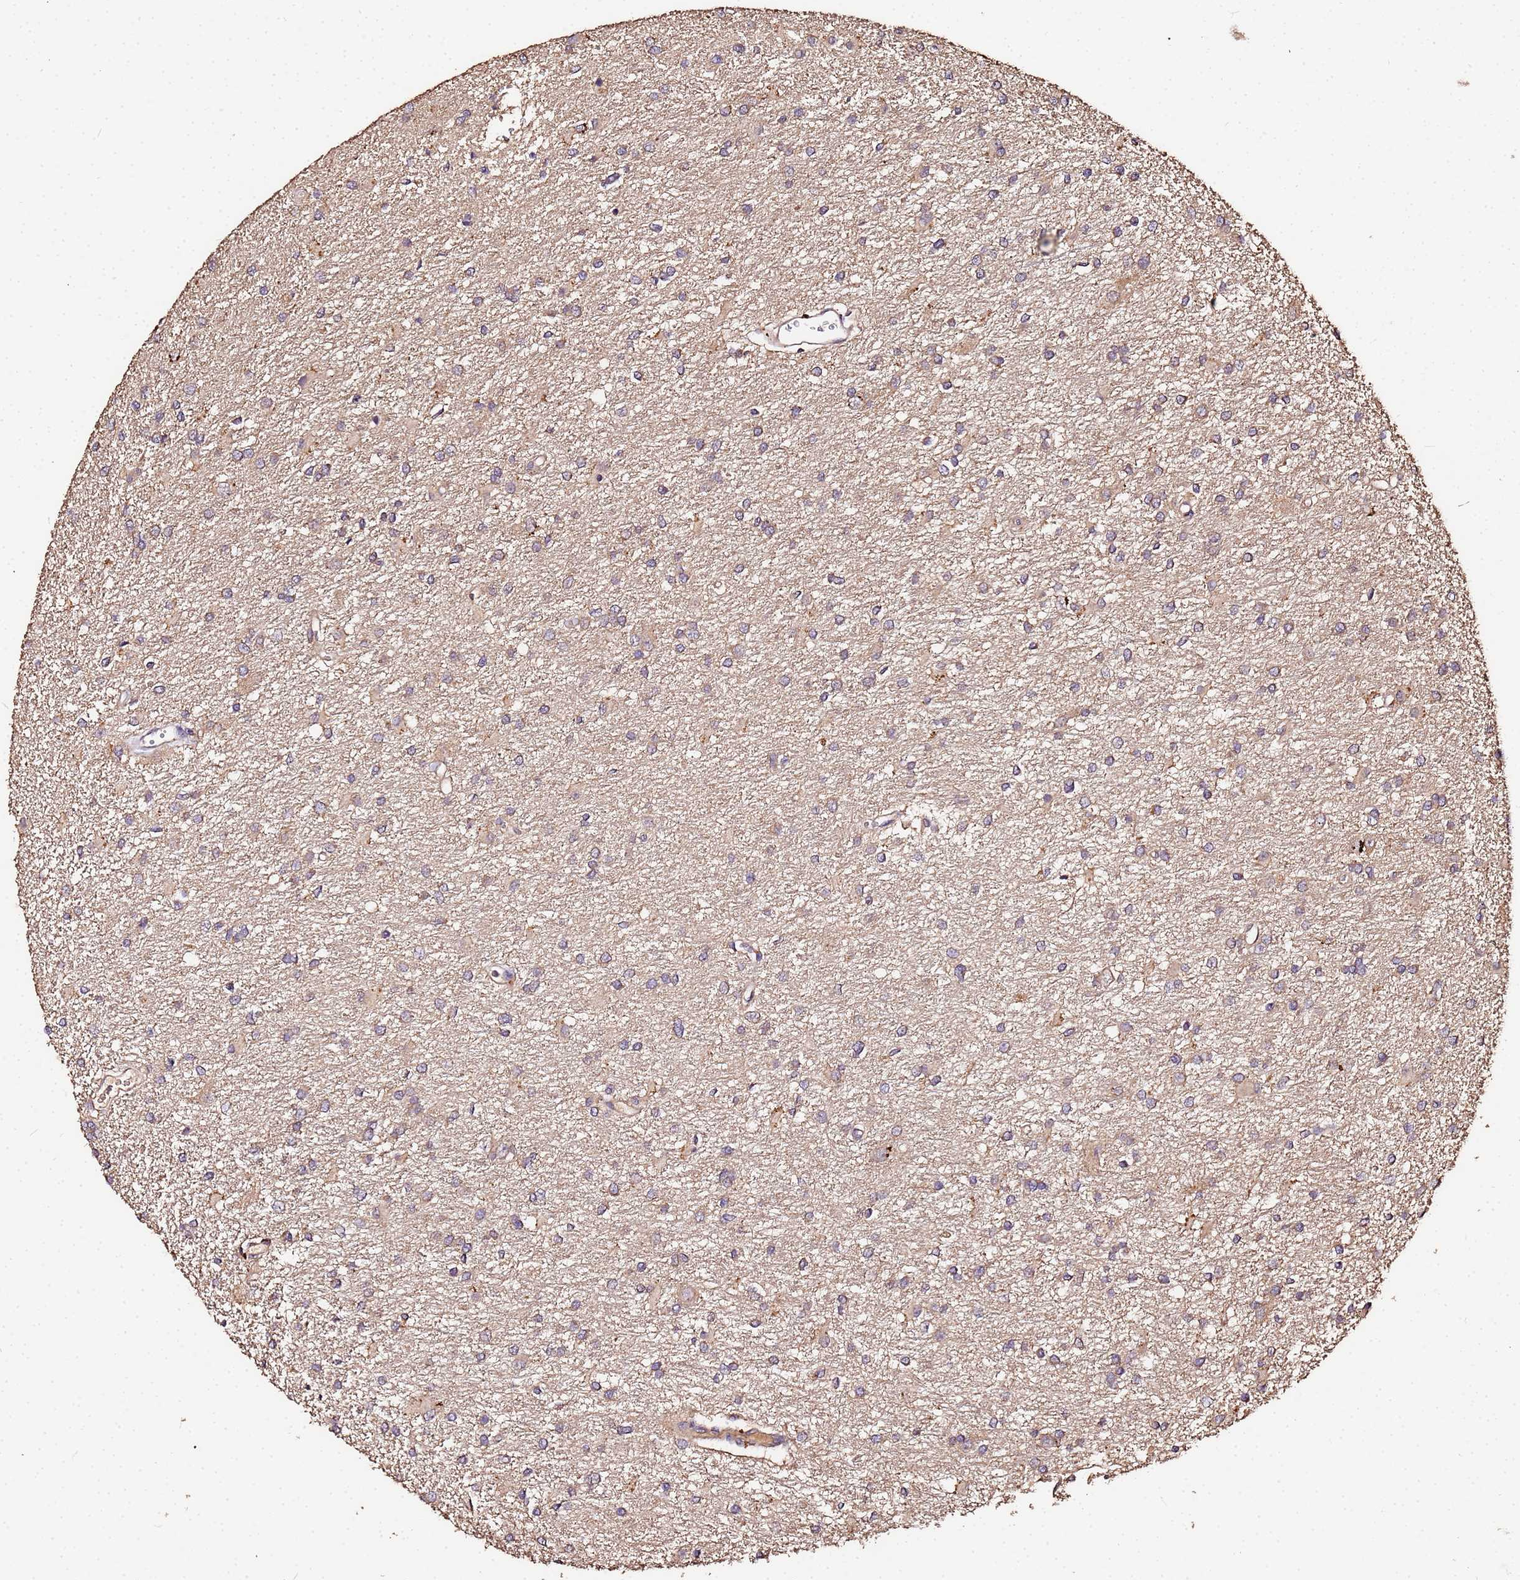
{"staining": {"intensity": "weak", "quantity": ">75%", "location": "cytoplasmic/membranous"}, "tissue": "glioma", "cell_type": "Tumor cells", "image_type": "cancer", "snomed": [{"axis": "morphology", "description": "Glioma, malignant, High grade"}, {"axis": "topography", "description": "Brain"}], "caption": "This photomicrograph reveals malignant glioma (high-grade) stained with IHC to label a protein in brown. The cytoplasmic/membranous of tumor cells show weak positivity for the protein. Nuclei are counter-stained blue.", "gene": "MTERF1", "patient": {"sex": "female", "age": 50}}